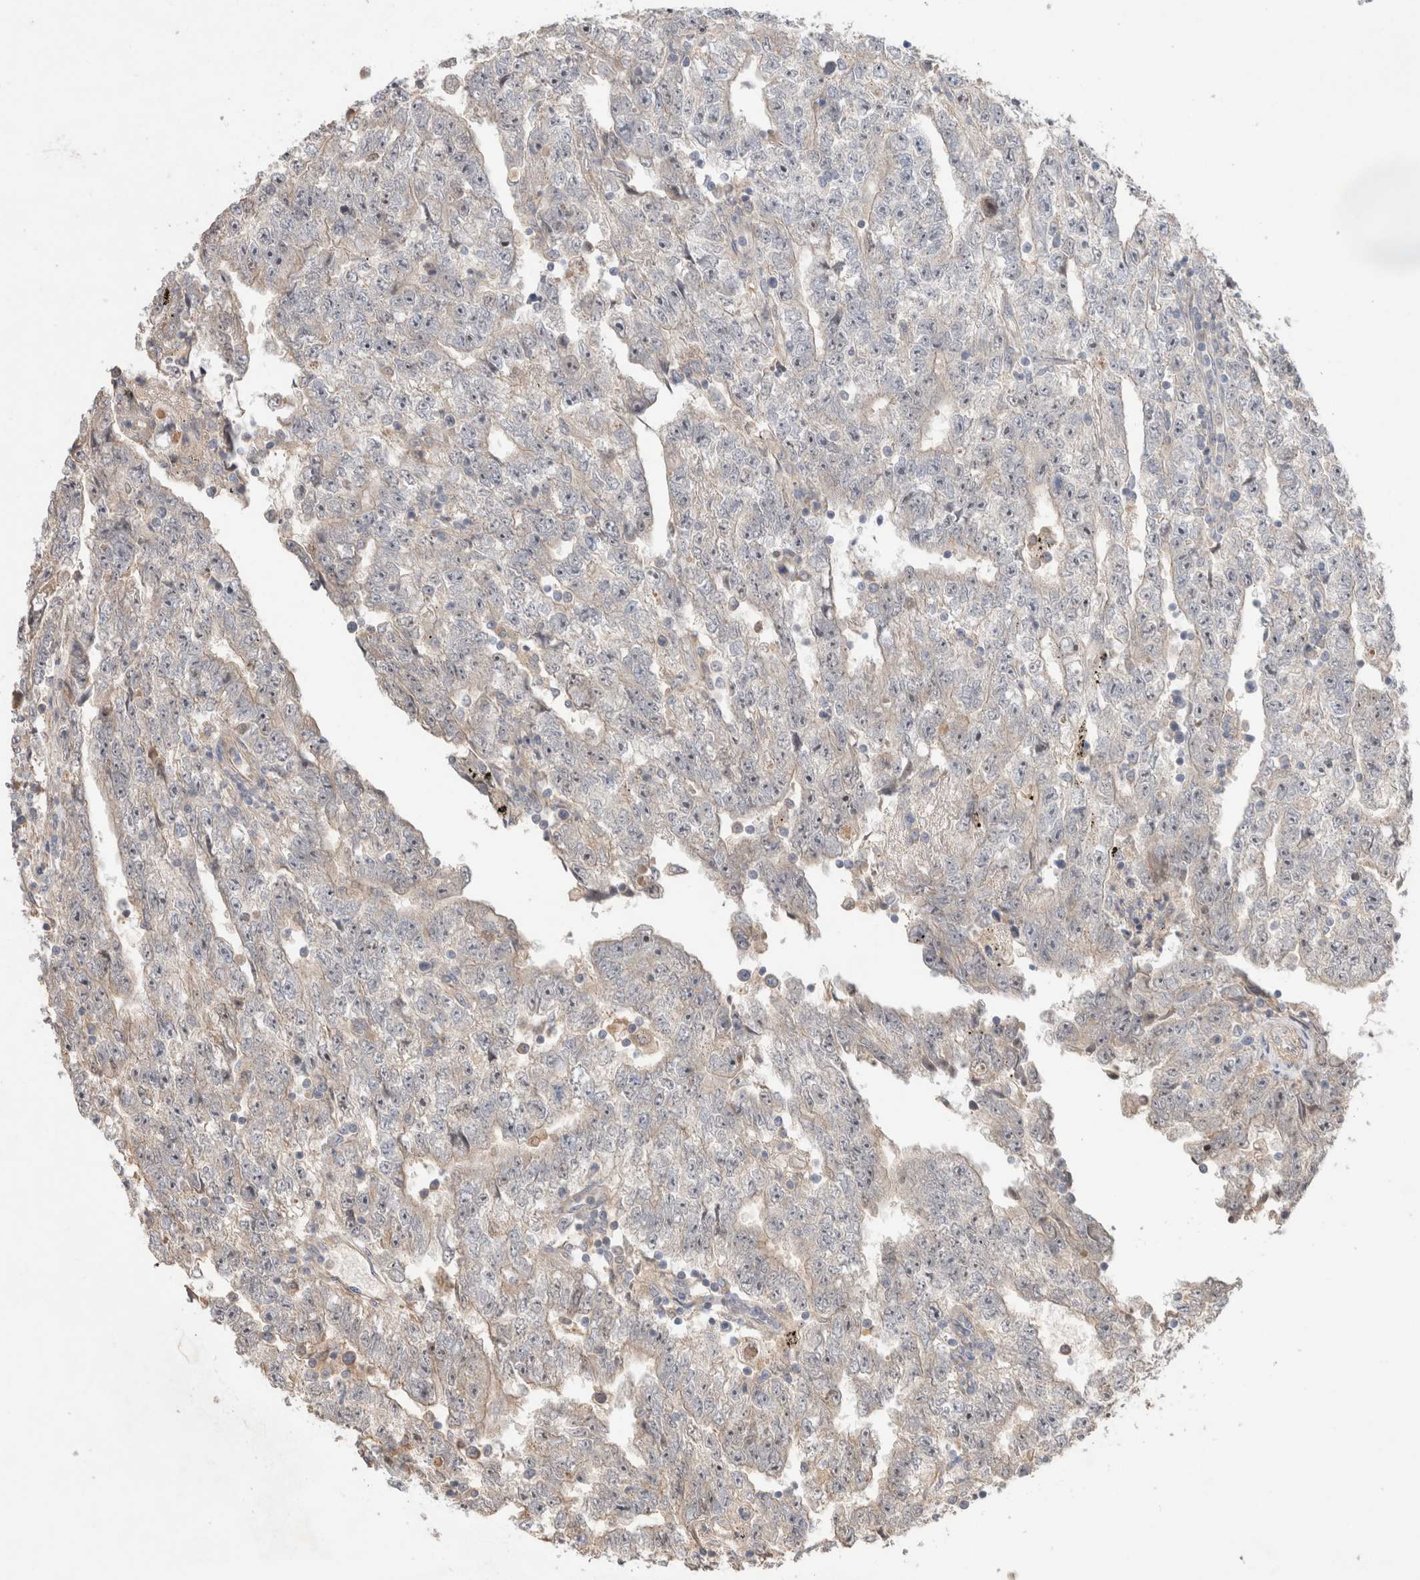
{"staining": {"intensity": "negative", "quantity": "none", "location": "none"}, "tissue": "testis cancer", "cell_type": "Tumor cells", "image_type": "cancer", "snomed": [{"axis": "morphology", "description": "Carcinoma, Embryonal, NOS"}, {"axis": "topography", "description": "Testis"}], "caption": "A high-resolution micrograph shows IHC staining of embryonal carcinoma (testis), which reveals no significant expression in tumor cells.", "gene": "SYDE2", "patient": {"sex": "male", "age": 25}}